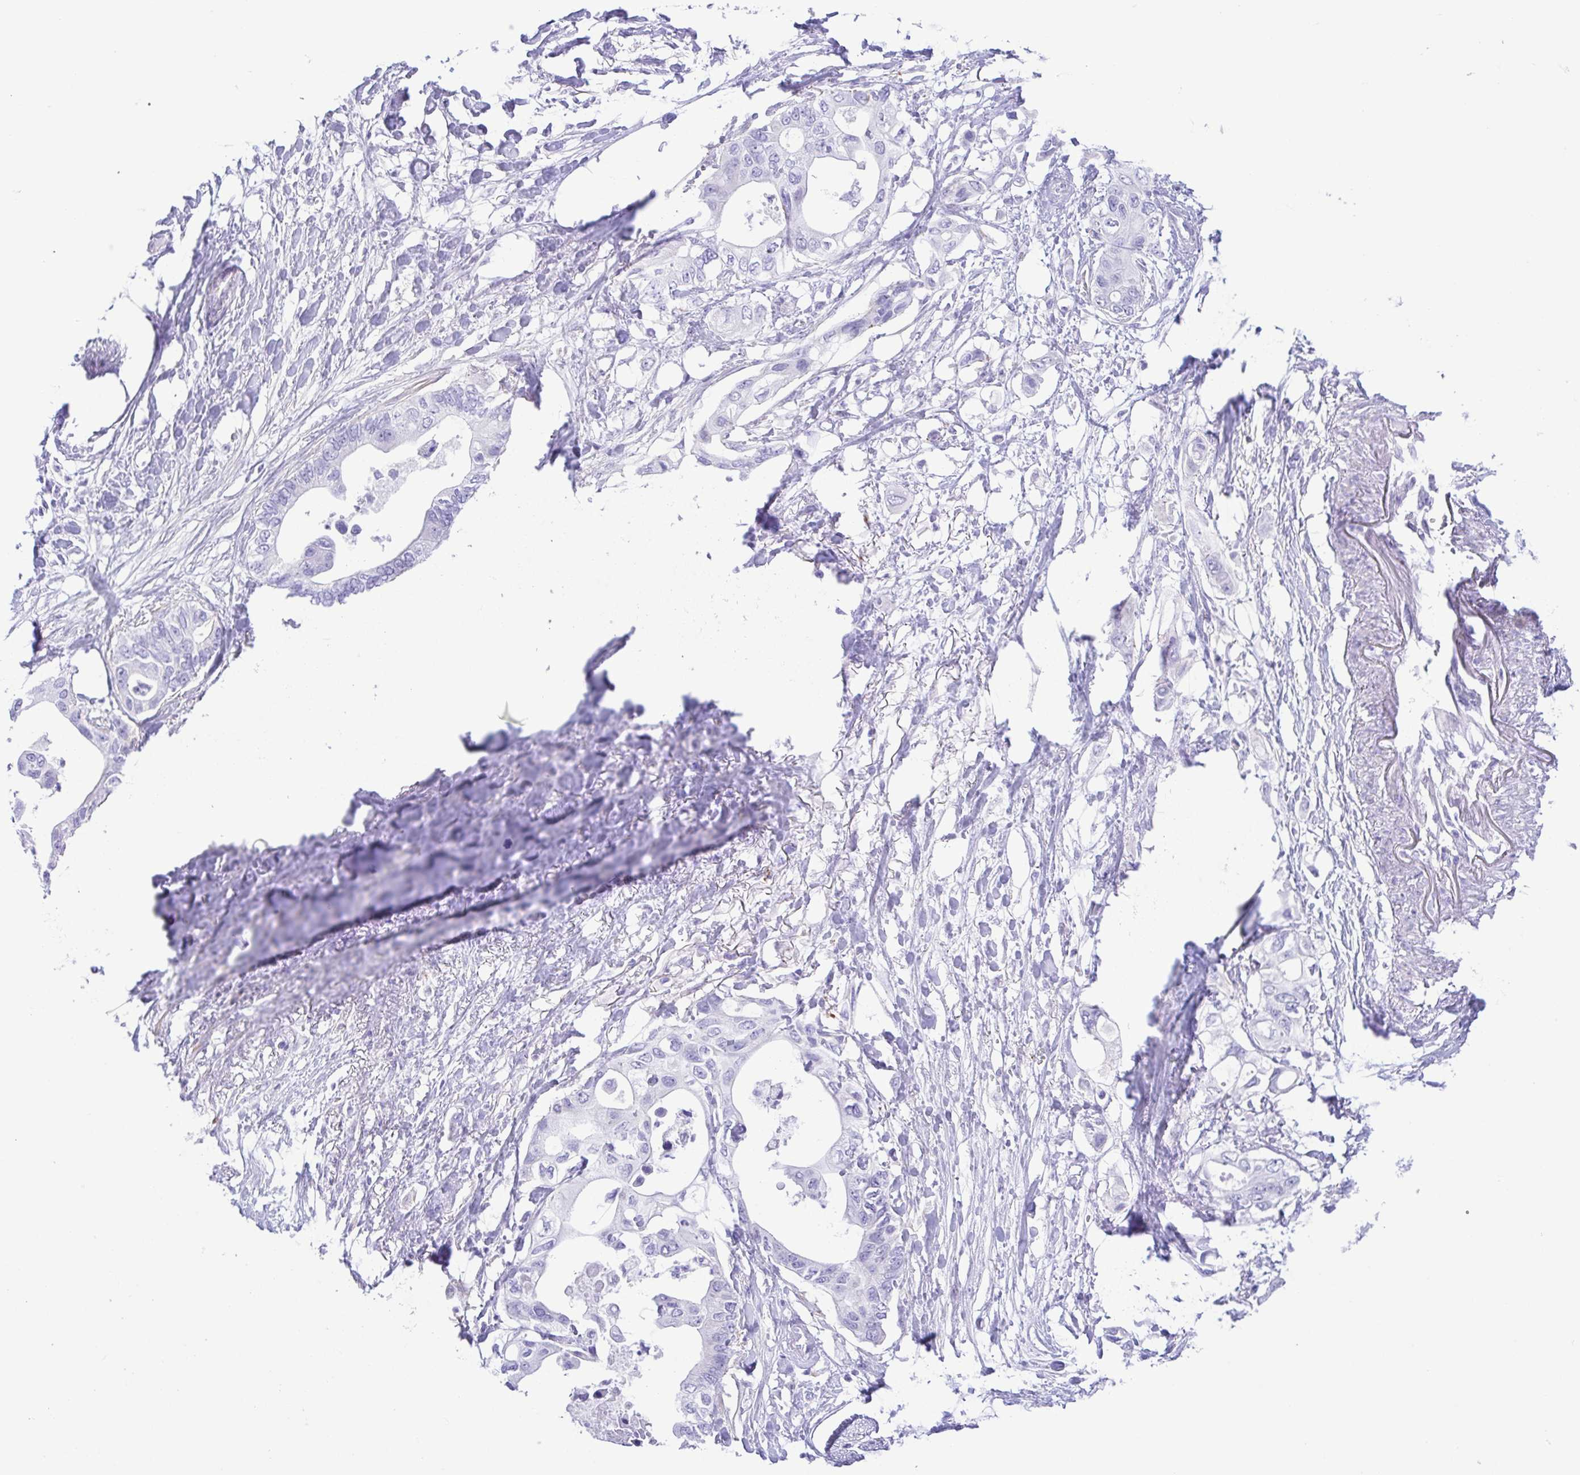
{"staining": {"intensity": "negative", "quantity": "none", "location": "none"}, "tissue": "pancreatic cancer", "cell_type": "Tumor cells", "image_type": "cancer", "snomed": [{"axis": "morphology", "description": "Adenocarcinoma, NOS"}, {"axis": "topography", "description": "Pancreas"}], "caption": "Tumor cells show no significant protein positivity in pancreatic cancer. (DAB (3,3'-diaminobenzidine) IHC with hematoxylin counter stain).", "gene": "GPR182", "patient": {"sex": "female", "age": 63}}